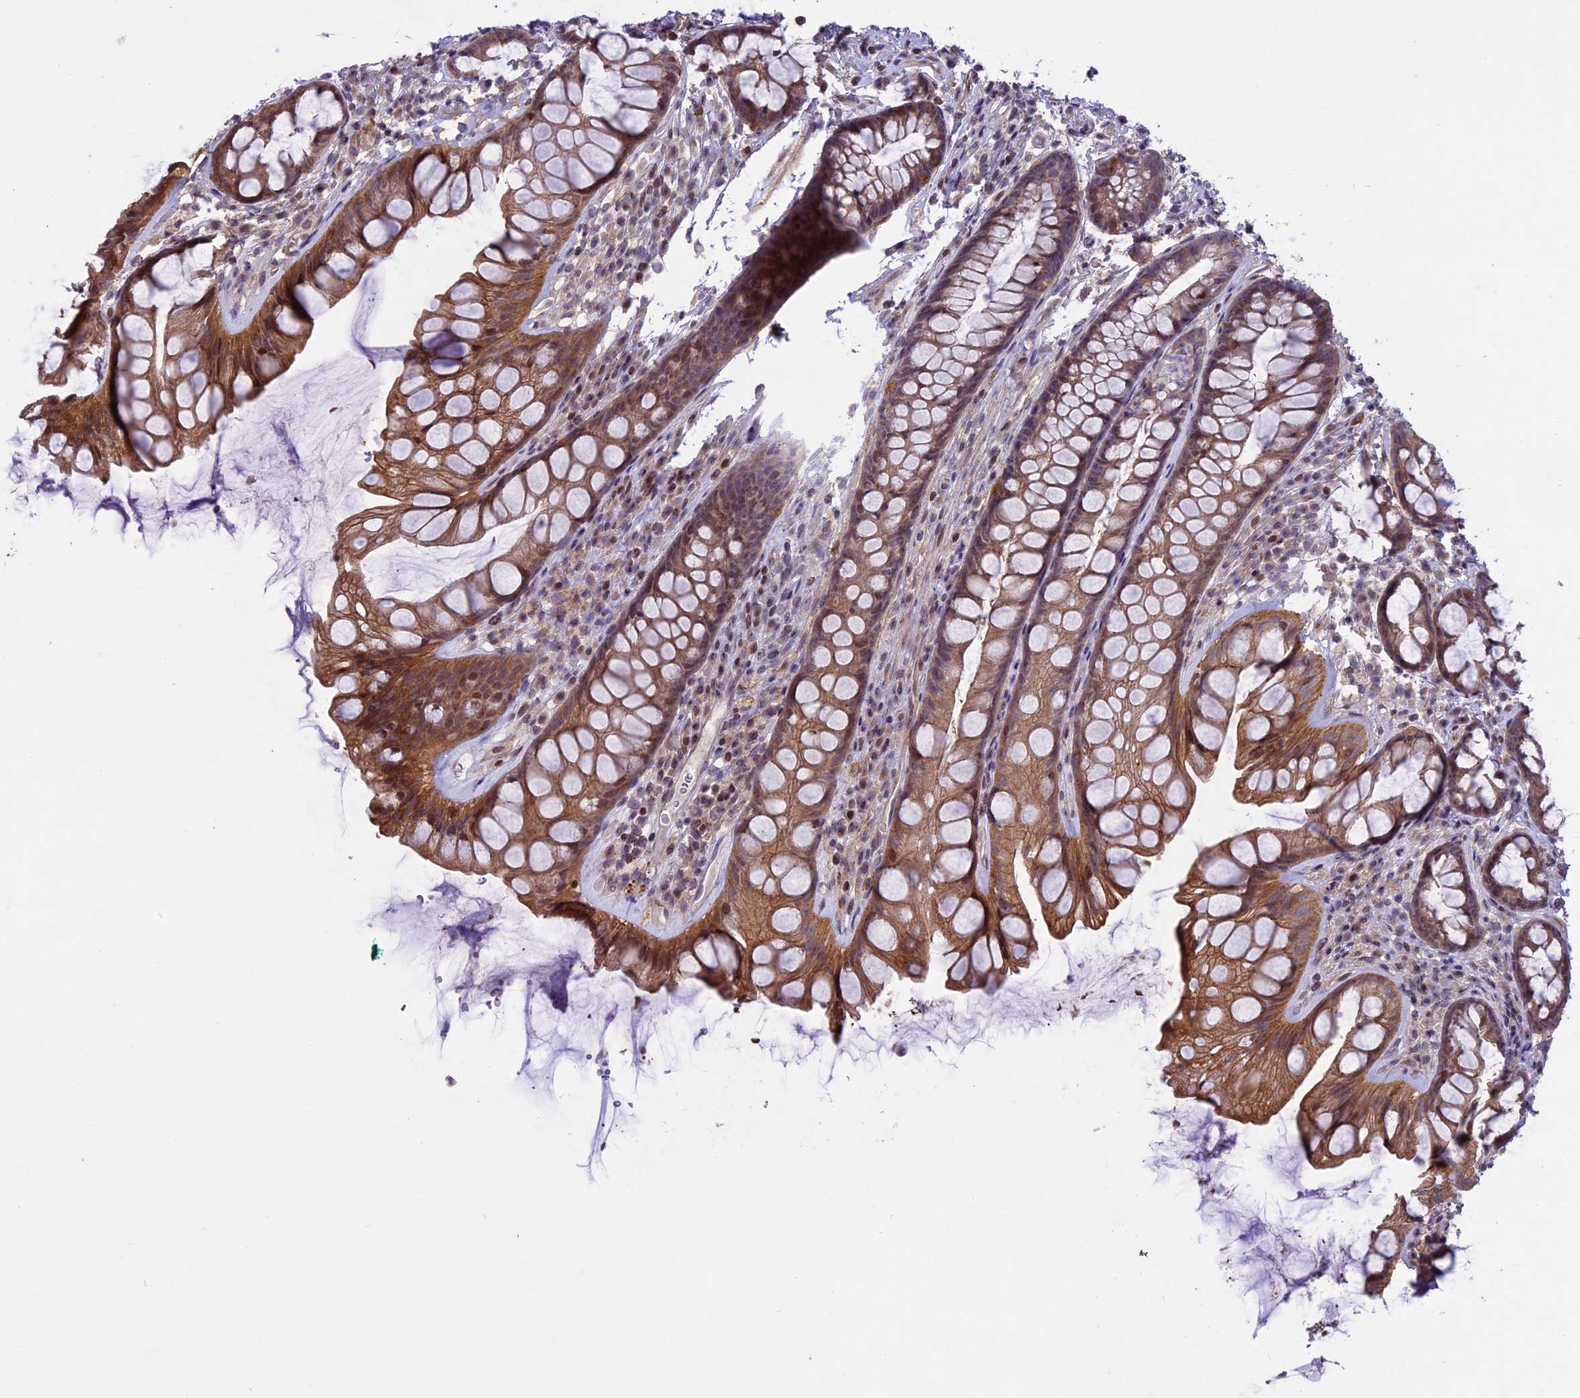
{"staining": {"intensity": "moderate", "quantity": ">75%", "location": "cytoplasmic/membranous,nuclear"}, "tissue": "rectum", "cell_type": "Glandular cells", "image_type": "normal", "snomed": [{"axis": "morphology", "description": "Normal tissue, NOS"}, {"axis": "topography", "description": "Rectum"}], "caption": "Immunohistochemistry of unremarkable rectum shows medium levels of moderate cytoplasmic/membranous,nuclear expression in about >75% of glandular cells.", "gene": "MAN2C1", "patient": {"sex": "male", "age": 74}}